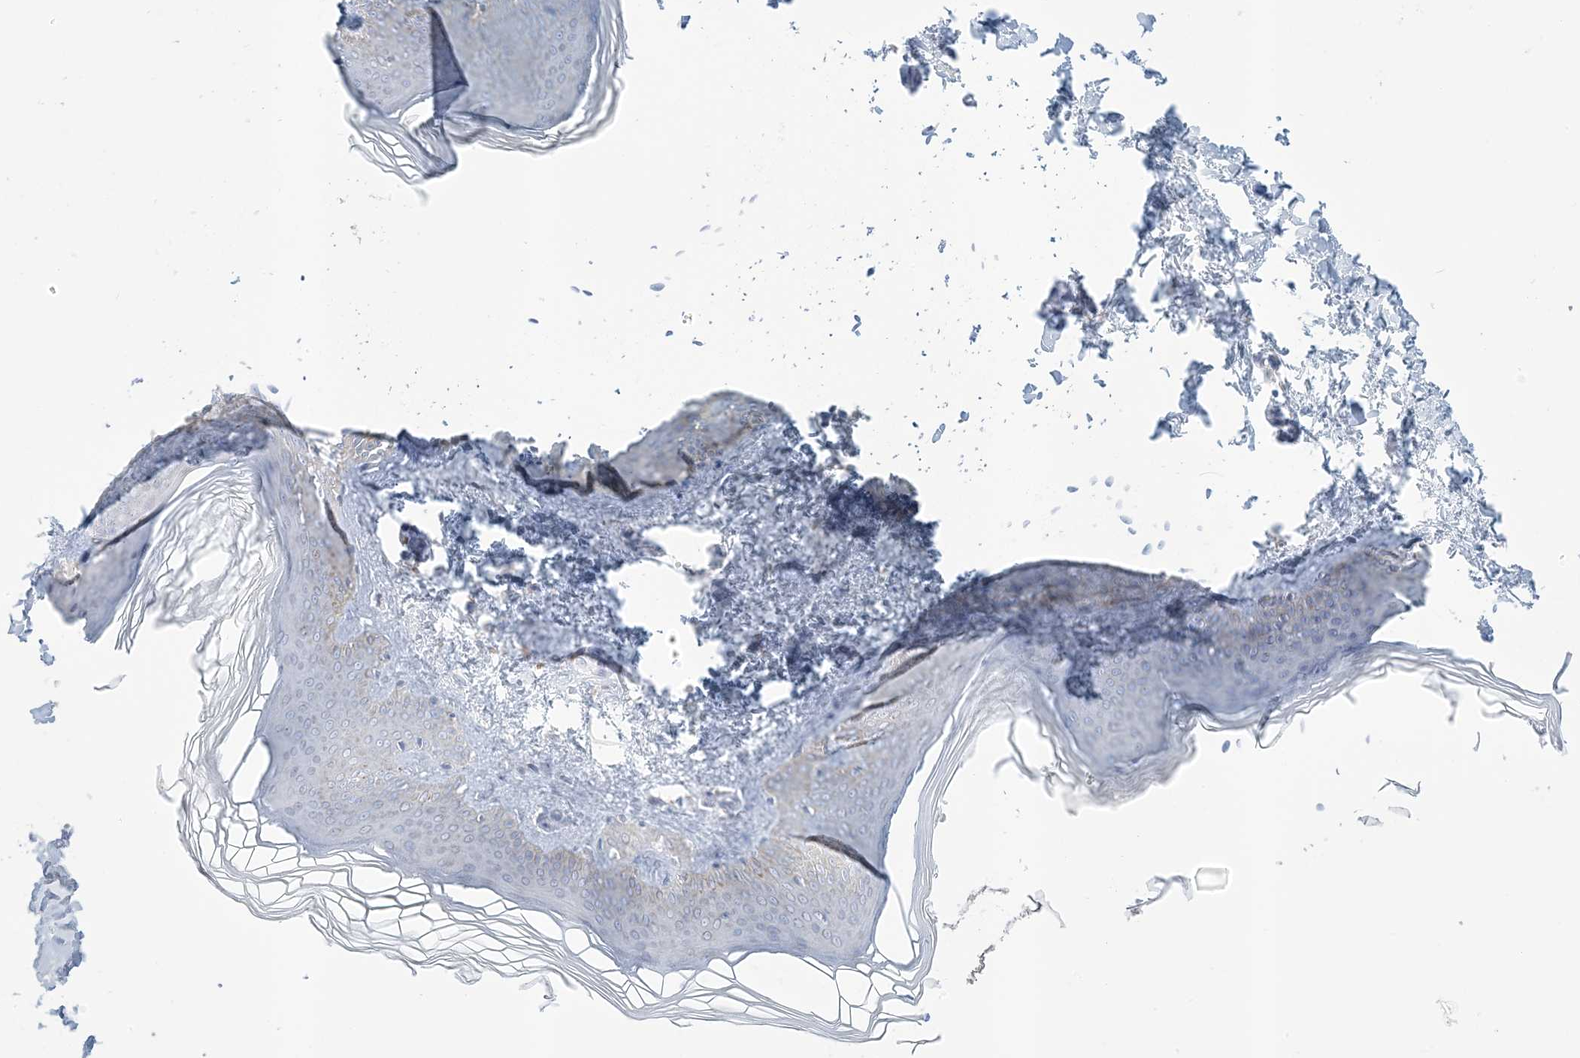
{"staining": {"intensity": "negative", "quantity": "none", "location": "none"}, "tissue": "skin", "cell_type": "Fibroblasts", "image_type": "normal", "snomed": [{"axis": "morphology", "description": "Normal tissue, NOS"}, {"axis": "topography", "description": "Skin"}], "caption": "Immunohistochemistry image of benign skin: human skin stained with DAB shows no significant protein expression in fibroblasts. The staining is performed using DAB brown chromogen with nuclei counter-stained in using hematoxylin.", "gene": "ZDHHC4", "patient": {"sex": "female", "age": 27}}